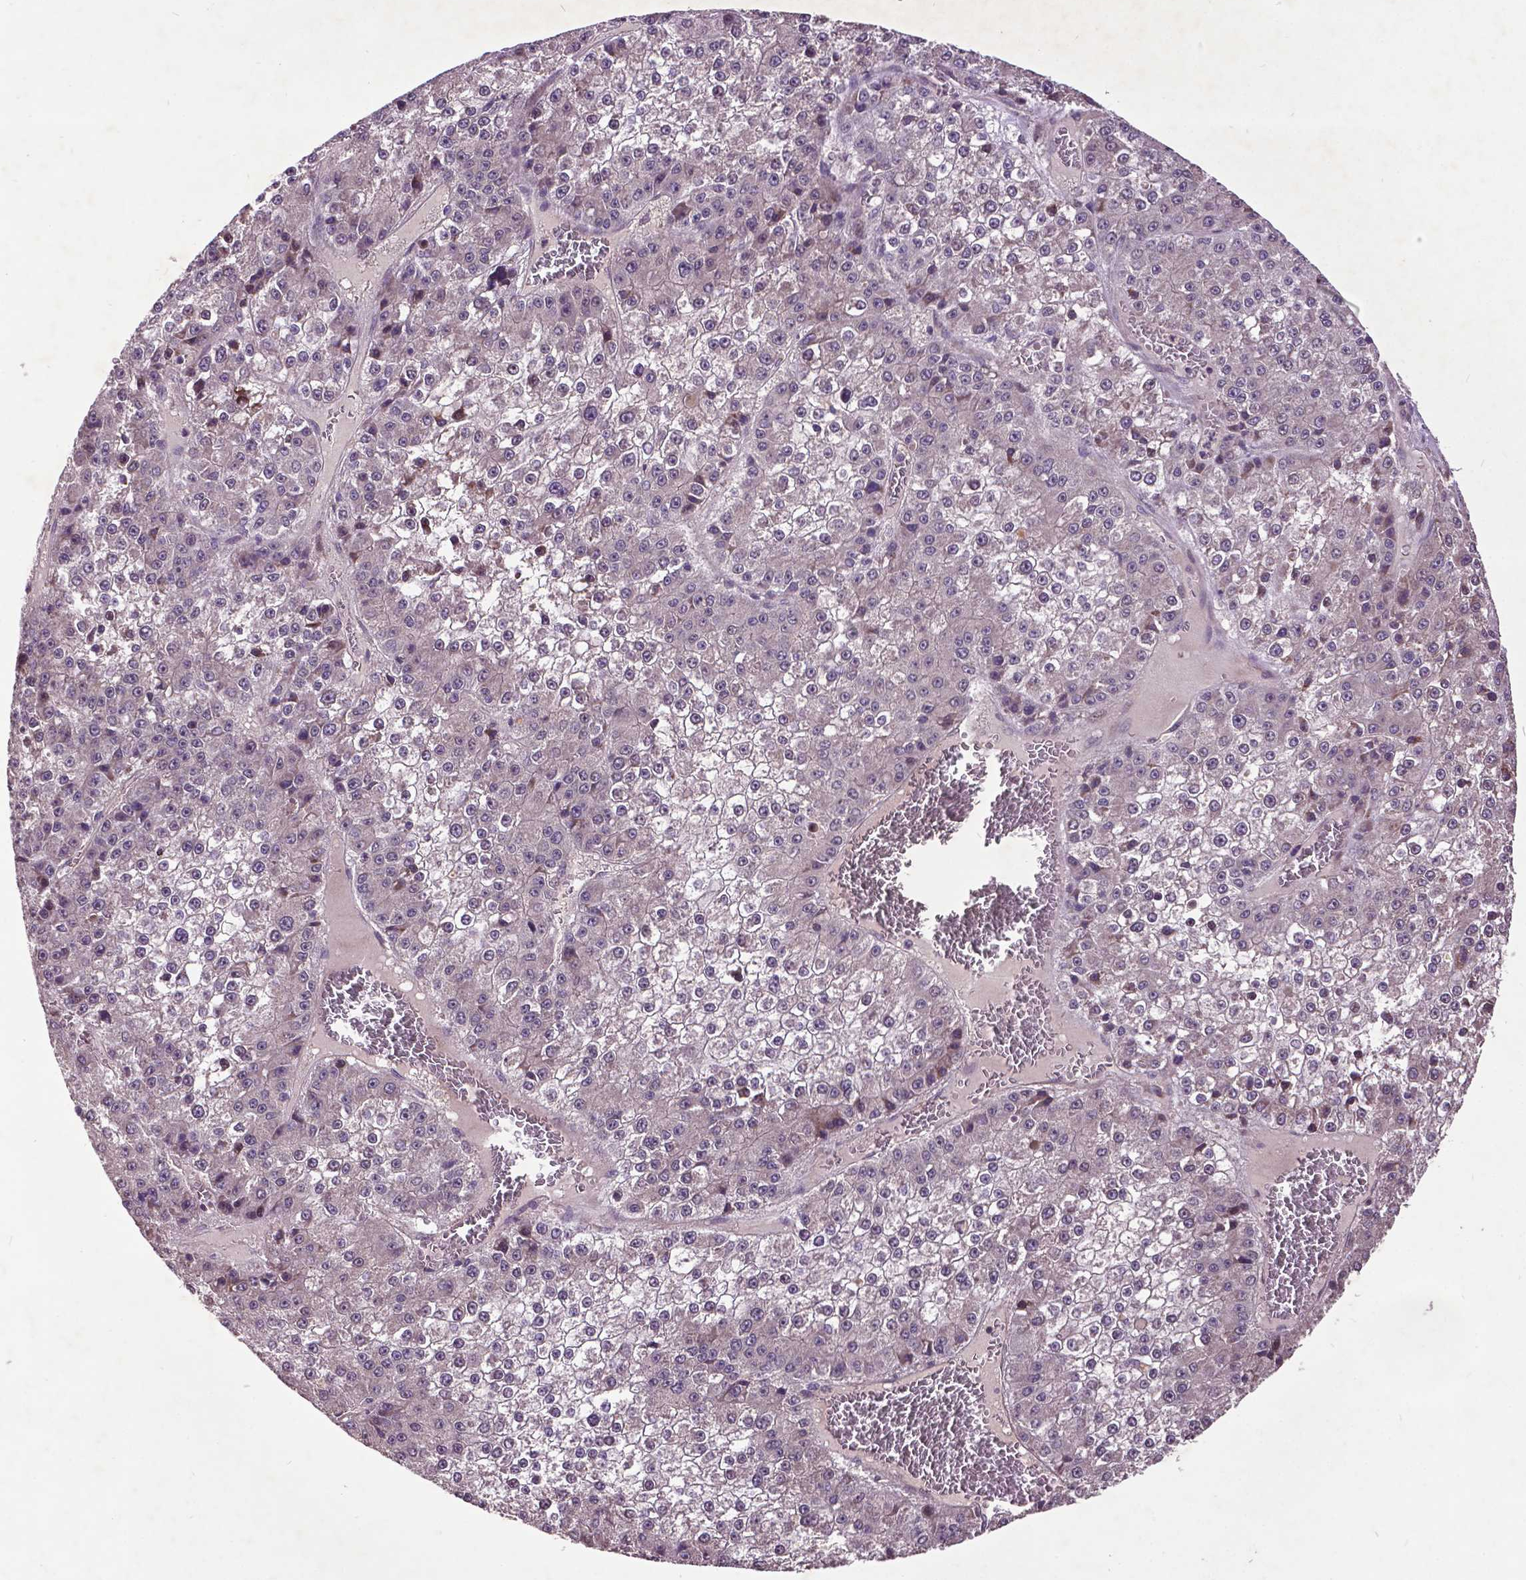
{"staining": {"intensity": "negative", "quantity": "none", "location": "none"}, "tissue": "liver cancer", "cell_type": "Tumor cells", "image_type": "cancer", "snomed": [{"axis": "morphology", "description": "Carcinoma, Hepatocellular, NOS"}, {"axis": "topography", "description": "Liver"}], "caption": "This is an immunohistochemistry (IHC) micrograph of human liver cancer (hepatocellular carcinoma). There is no positivity in tumor cells.", "gene": "AP1S3", "patient": {"sex": "female", "age": 73}}